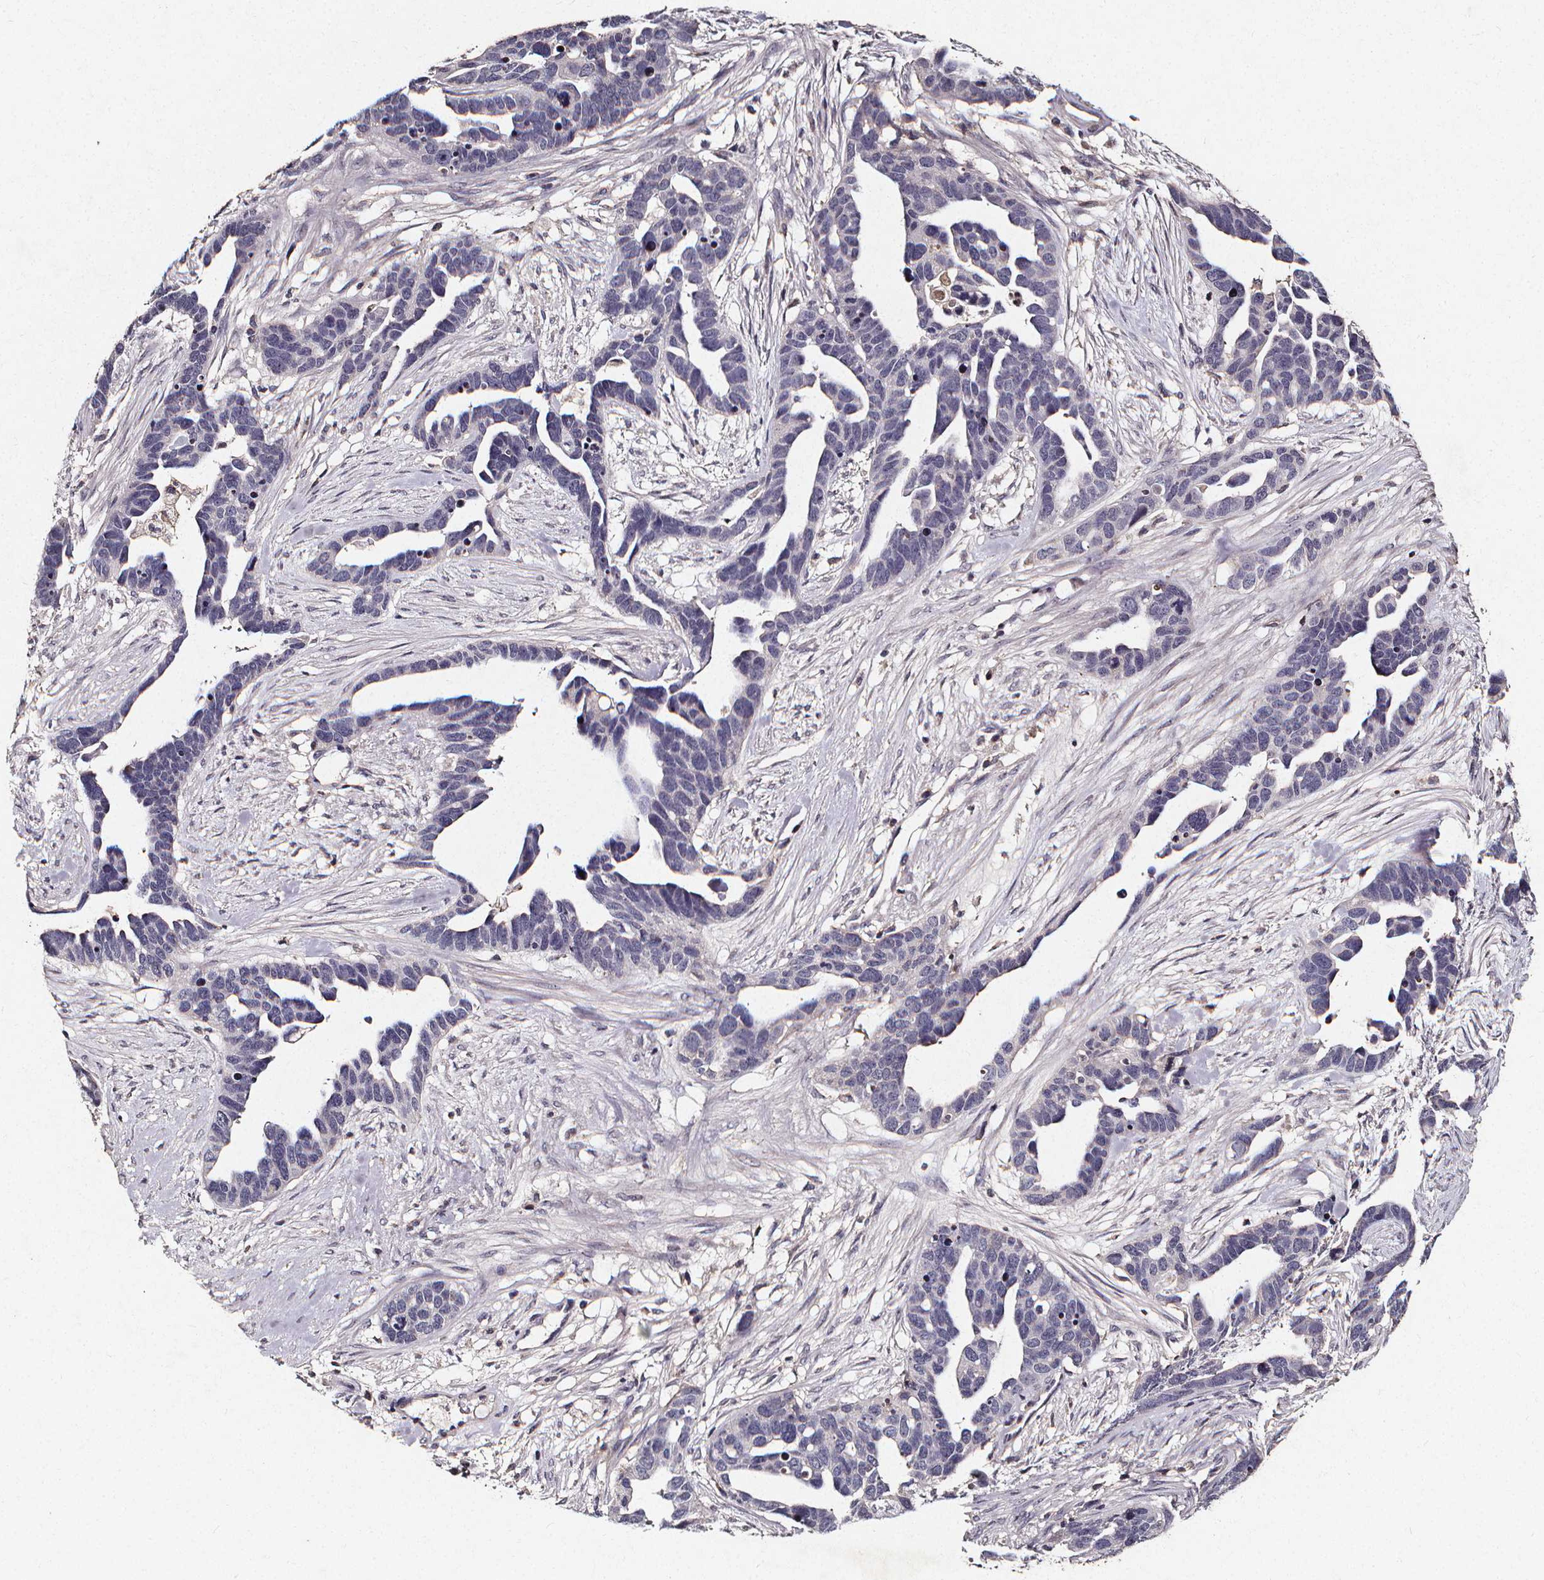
{"staining": {"intensity": "negative", "quantity": "none", "location": "none"}, "tissue": "ovarian cancer", "cell_type": "Tumor cells", "image_type": "cancer", "snomed": [{"axis": "morphology", "description": "Cystadenocarcinoma, serous, NOS"}, {"axis": "topography", "description": "Ovary"}], "caption": "Tumor cells are negative for brown protein staining in ovarian cancer.", "gene": "SPAG8", "patient": {"sex": "female", "age": 54}}